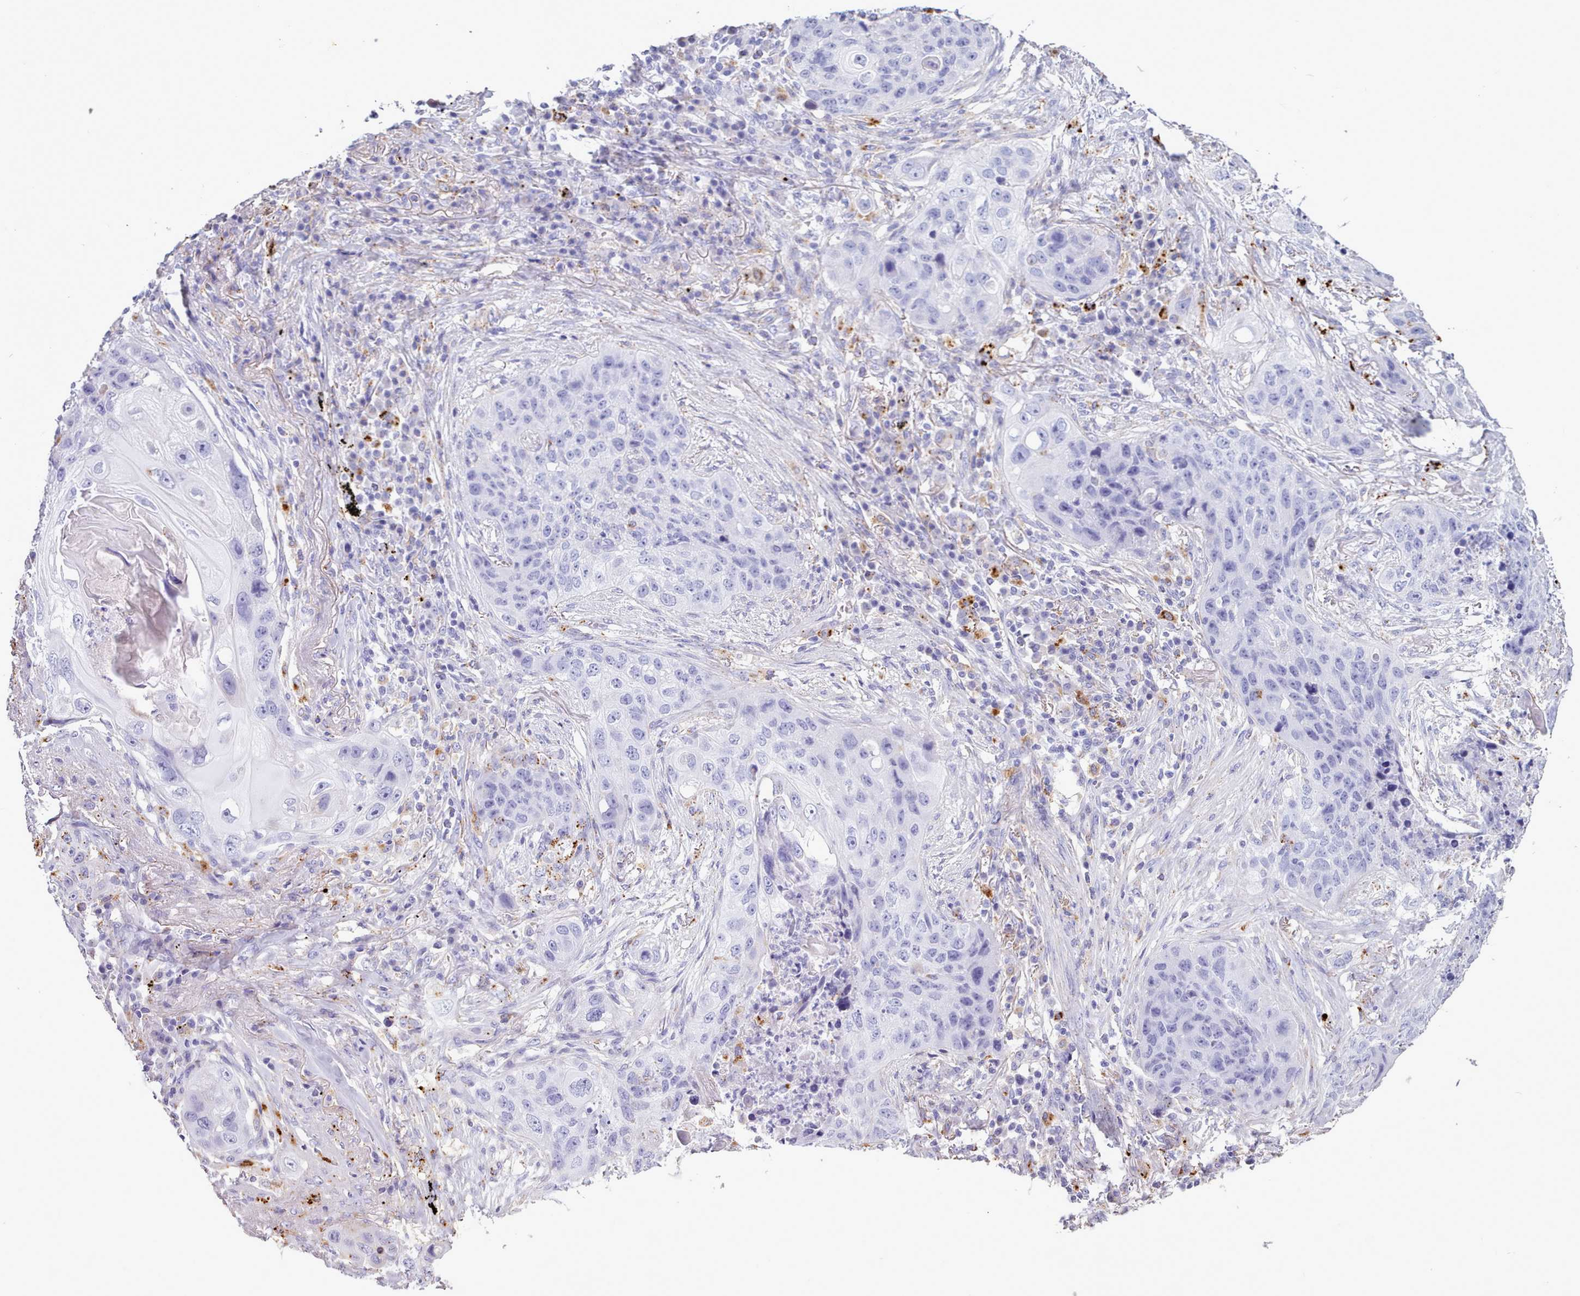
{"staining": {"intensity": "negative", "quantity": "none", "location": "none"}, "tissue": "lung cancer", "cell_type": "Tumor cells", "image_type": "cancer", "snomed": [{"axis": "morphology", "description": "Squamous cell carcinoma, NOS"}, {"axis": "topography", "description": "Lung"}], "caption": "An IHC image of squamous cell carcinoma (lung) is shown. There is no staining in tumor cells of squamous cell carcinoma (lung).", "gene": "GAA", "patient": {"sex": "female", "age": 63}}